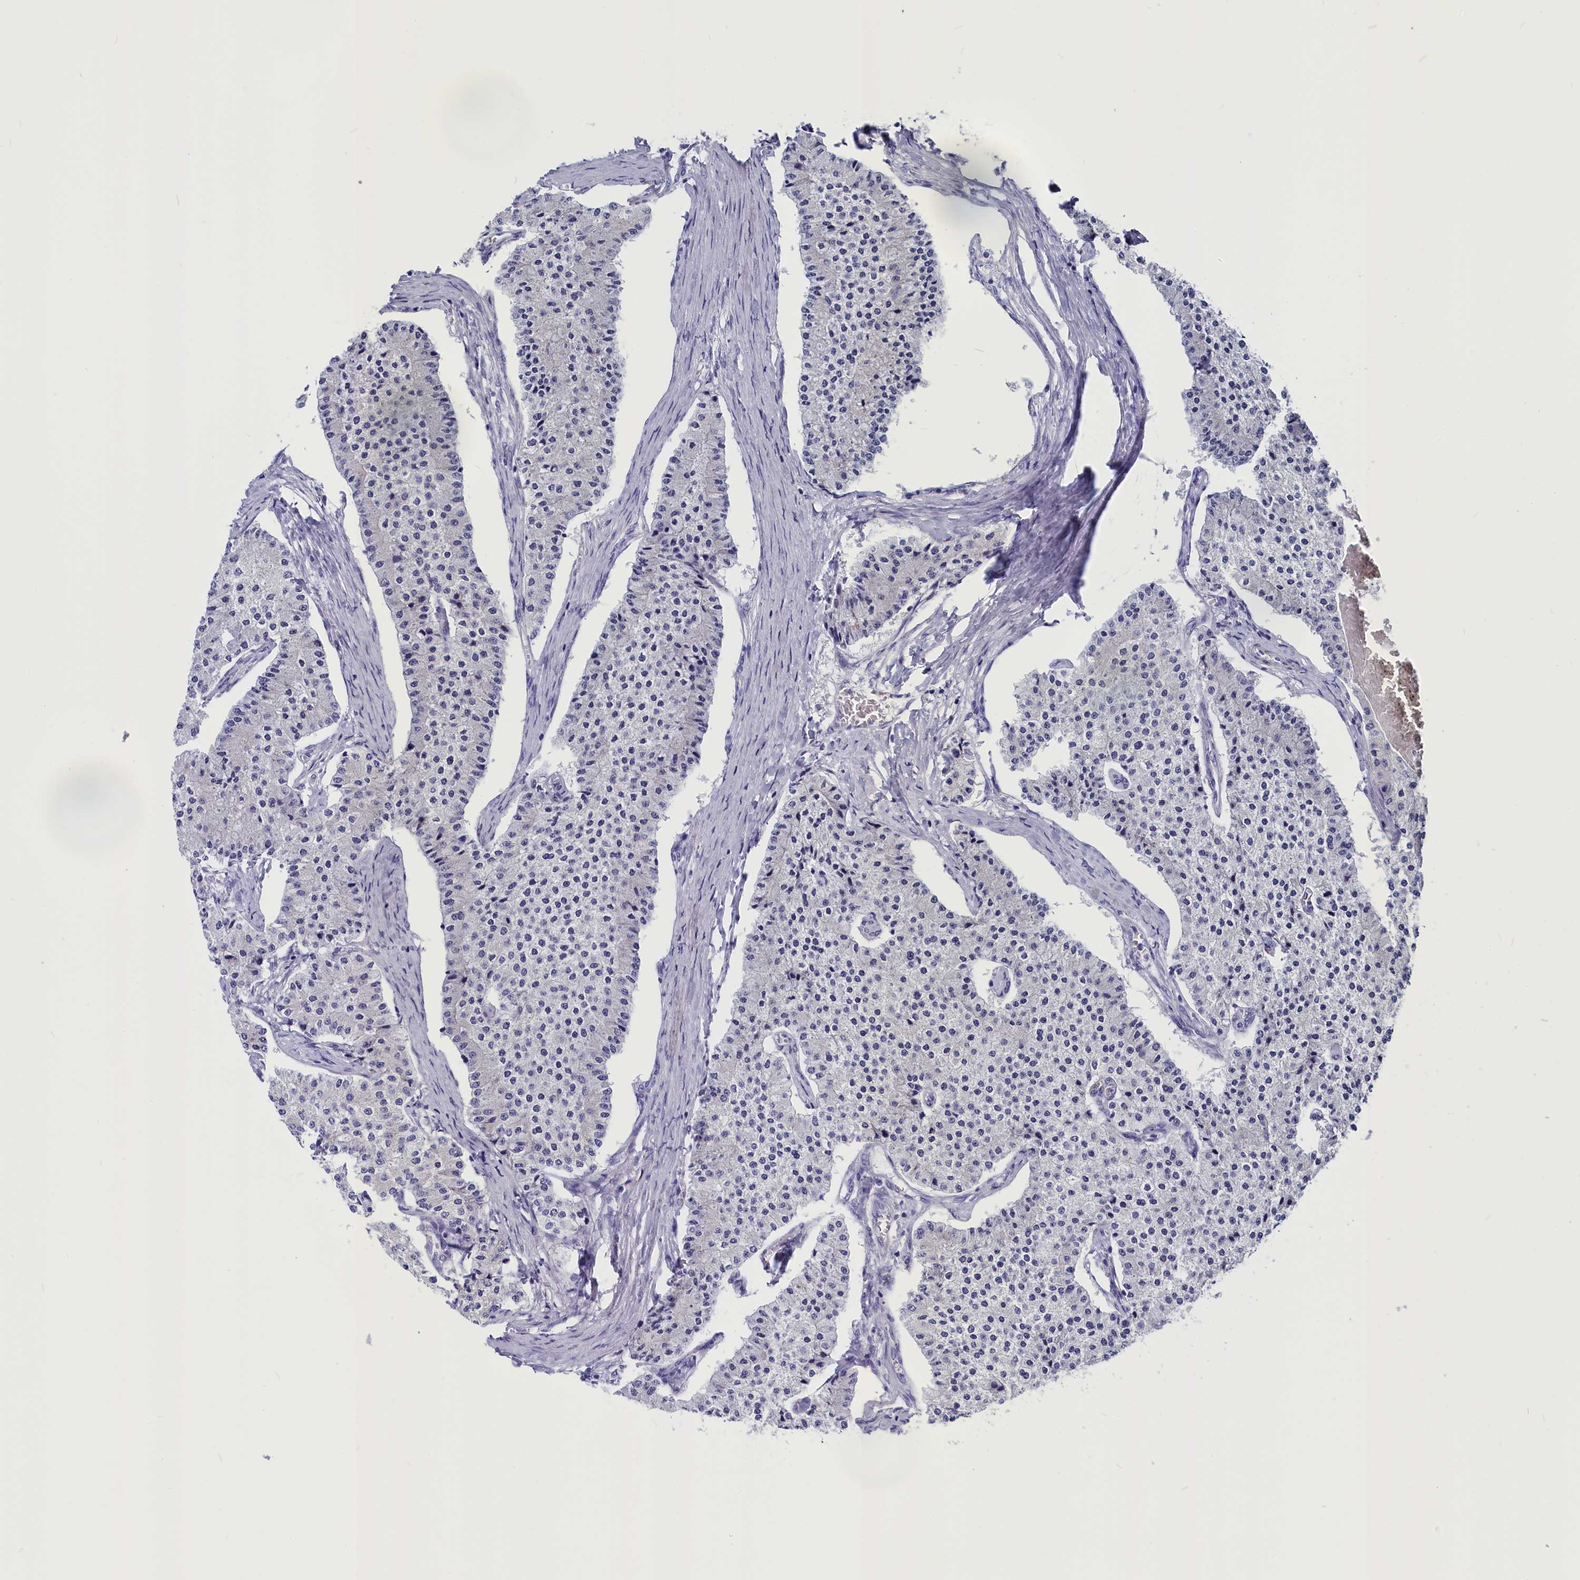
{"staining": {"intensity": "negative", "quantity": "none", "location": "none"}, "tissue": "carcinoid", "cell_type": "Tumor cells", "image_type": "cancer", "snomed": [{"axis": "morphology", "description": "Carcinoid, malignant, NOS"}, {"axis": "topography", "description": "Colon"}], "caption": "This is an immunohistochemistry micrograph of human carcinoid. There is no expression in tumor cells.", "gene": "AP3B2", "patient": {"sex": "female", "age": 52}}